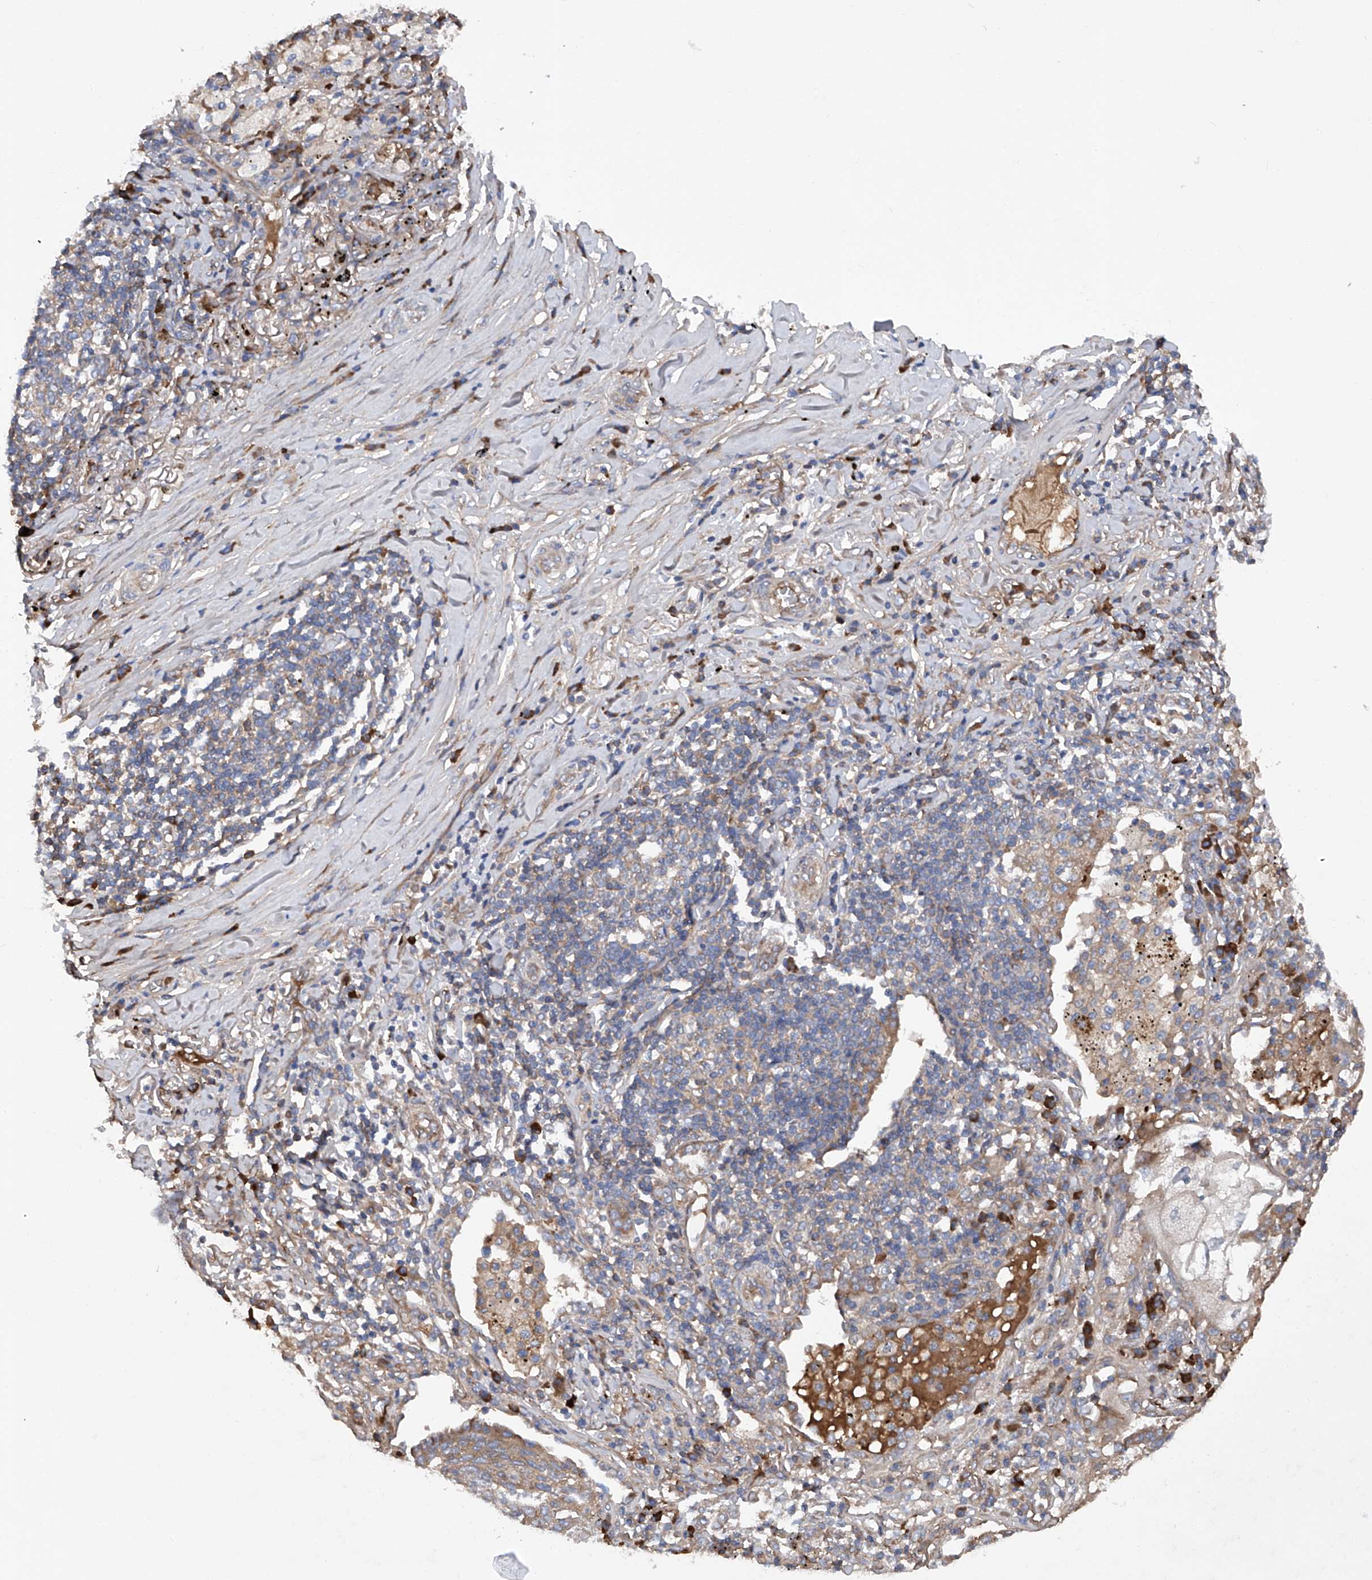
{"staining": {"intensity": "moderate", "quantity": "25%-75%", "location": "cytoplasmic/membranous"}, "tissue": "lung cancer", "cell_type": "Tumor cells", "image_type": "cancer", "snomed": [{"axis": "morphology", "description": "Squamous cell carcinoma, NOS"}, {"axis": "topography", "description": "Lung"}], "caption": "Immunohistochemistry staining of squamous cell carcinoma (lung), which demonstrates medium levels of moderate cytoplasmic/membranous positivity in about 25%-75% of tumor cells indicating moderate cytoplasmic/membranous protein staining. The staining was performed using DAB (brown) for protein detection and nuclei were counterstained in hematoxylin (blue).", "gene": "ASCC3", "patient": {"sex": "female", "age": 63}}